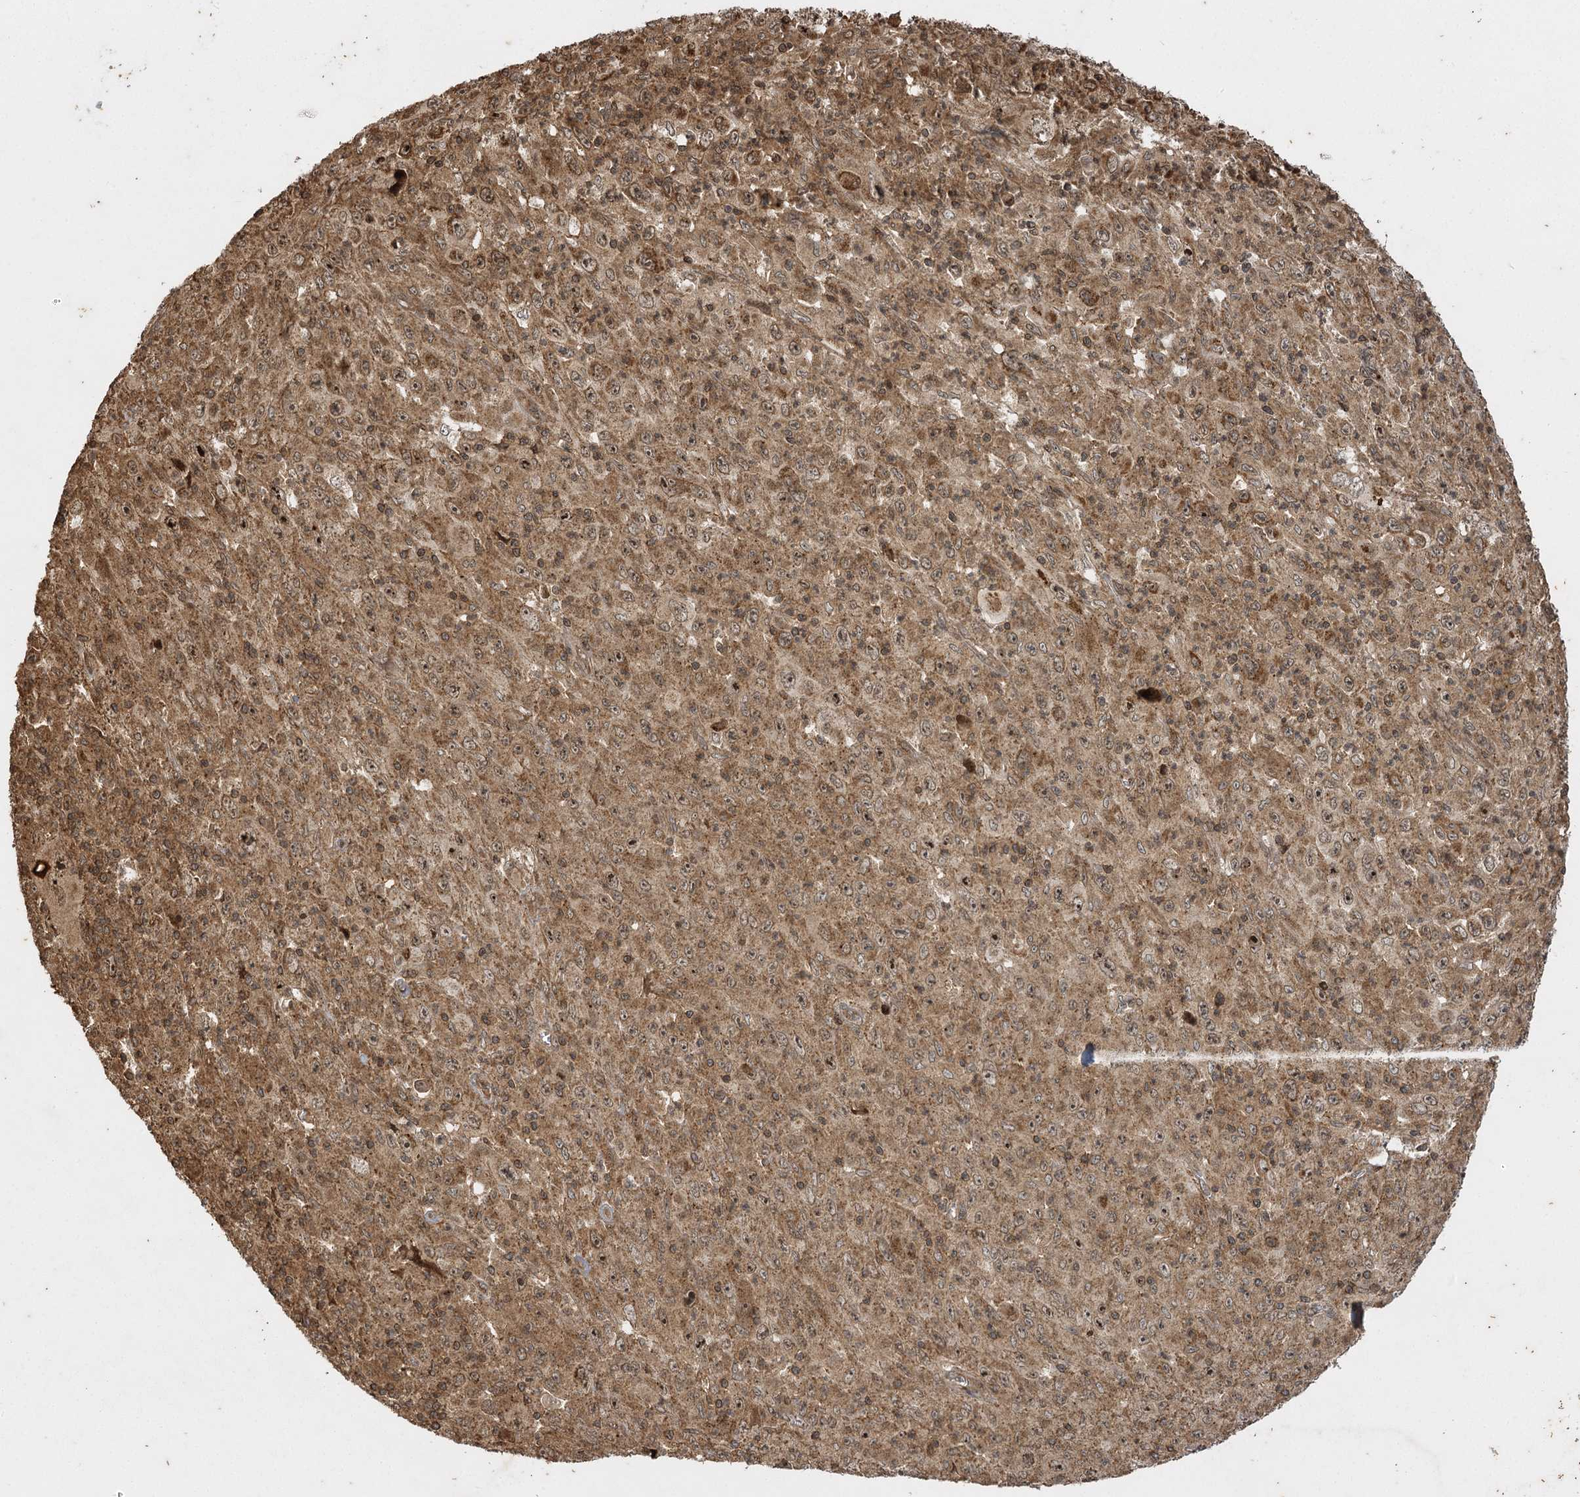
{"staining": {"intensity": "moderate", "quantity": ">75%", "location": "cytoplasmic/membranous,nuclear"}, "tissue": "melanoma", "cell_type": "Tumor cells", "image_type": "cancer", "snomed": [{"axis": "morphology", "description": "Malignant melanoma, Metastatic site"}, {"axis": "topography", "description": "Skin"}], "caption": "This is an image of IHC staining of malignant melanoma (metastatic site), which shows moderate staining in the cytoplasmic/membranous and nuclear of tumor cells.", "gene": "IL11RA", "patient": {"sex": "female", "age": 56}}